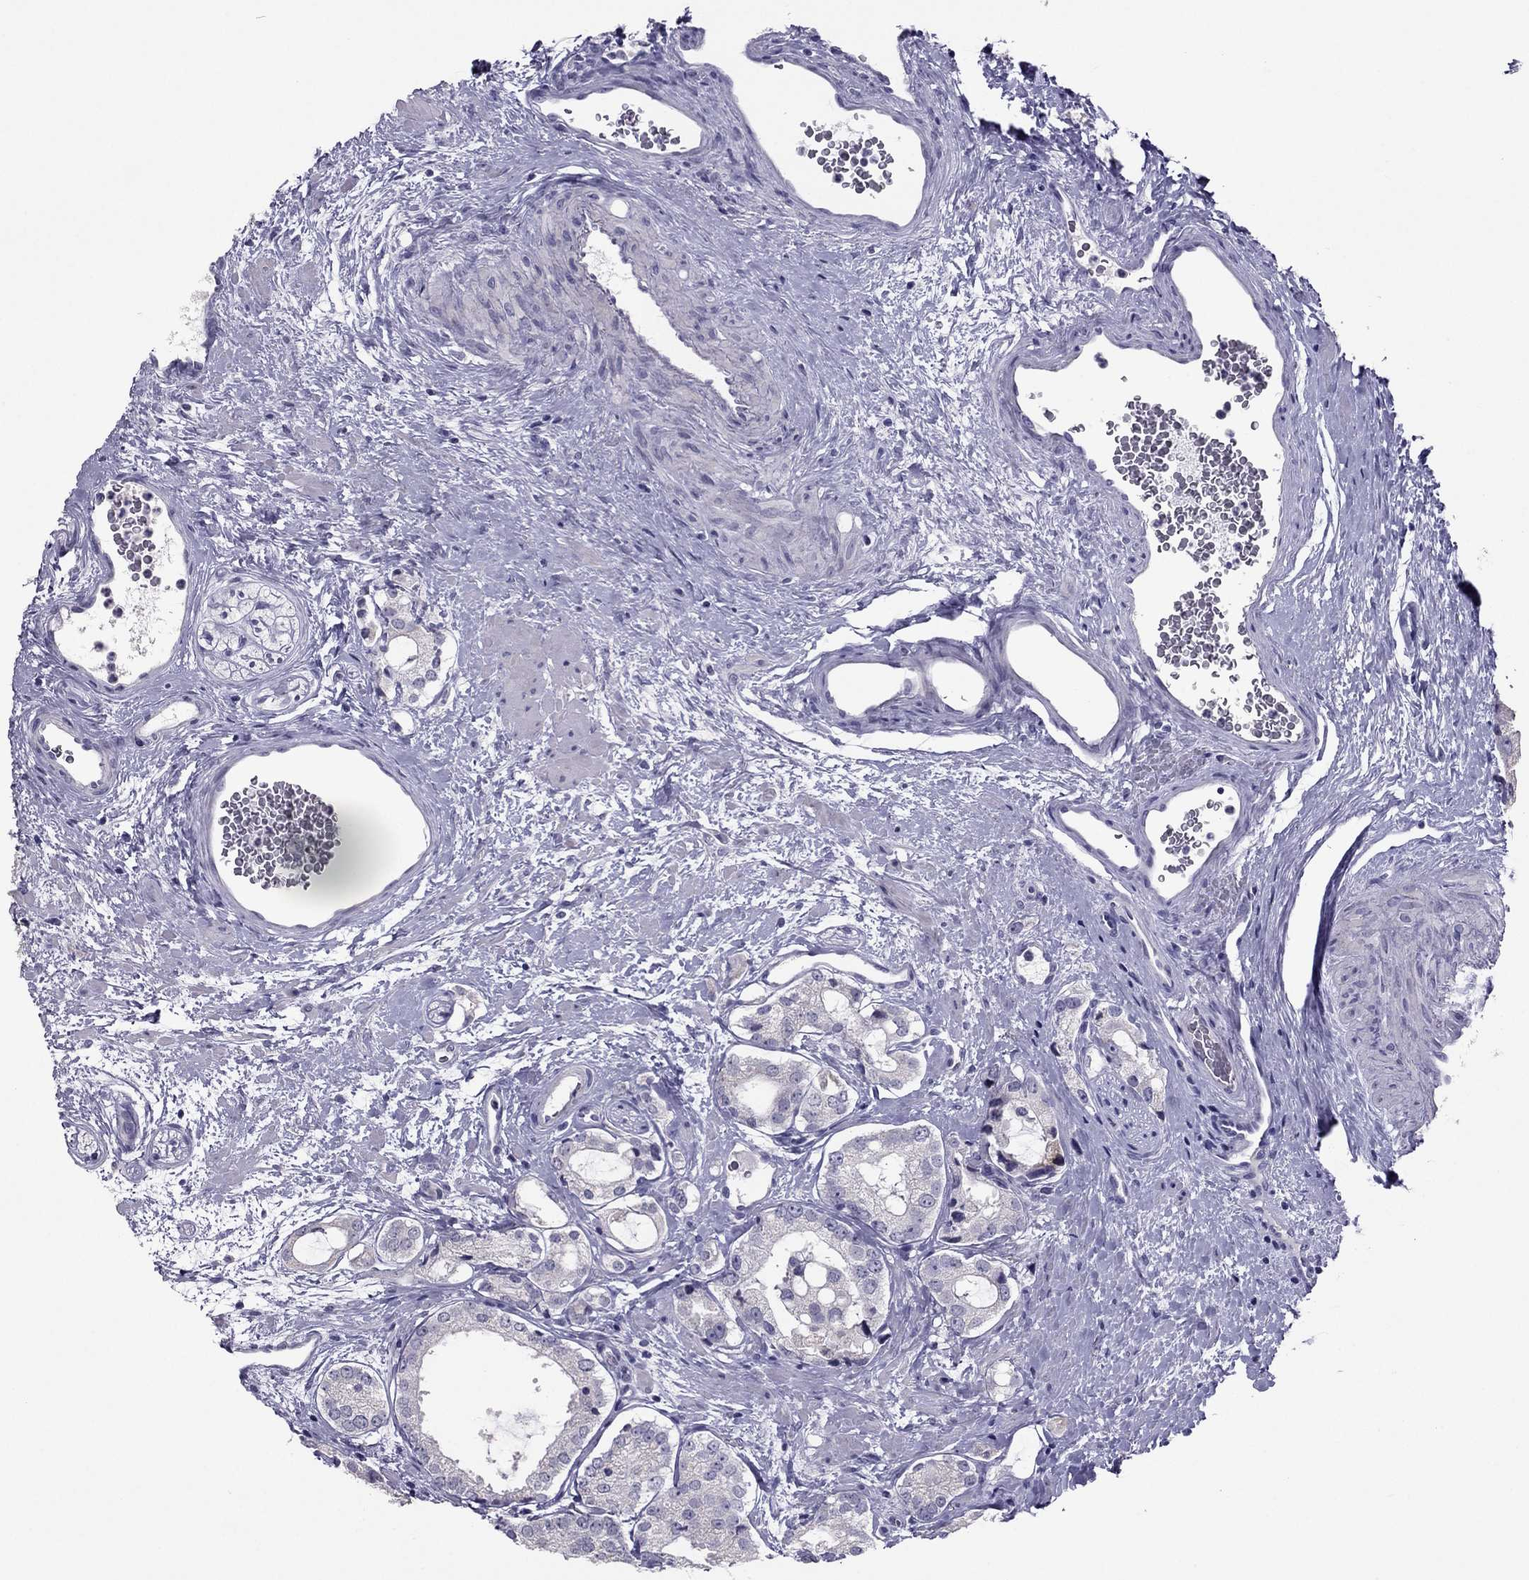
{"staining": {"intensity": "negative", "quantity": "none", "location": "none"}, "tissue": "prostate cancer", "cell_type": "Tumor cells", "image_type": "cancer", "snomed": [{"axis": "morphology", "description": "Adenocarcinoma, NOS"}, {"axis": "topography", "description": "Prostate"}], "caption": "Immunohistochemistry (IHC) histopathology image of prostate cancer stained for a protein (brown), which displays no staining in tumor cells.", "gene": "RGS8", "patient": {"sex": "male", "age": 66}}